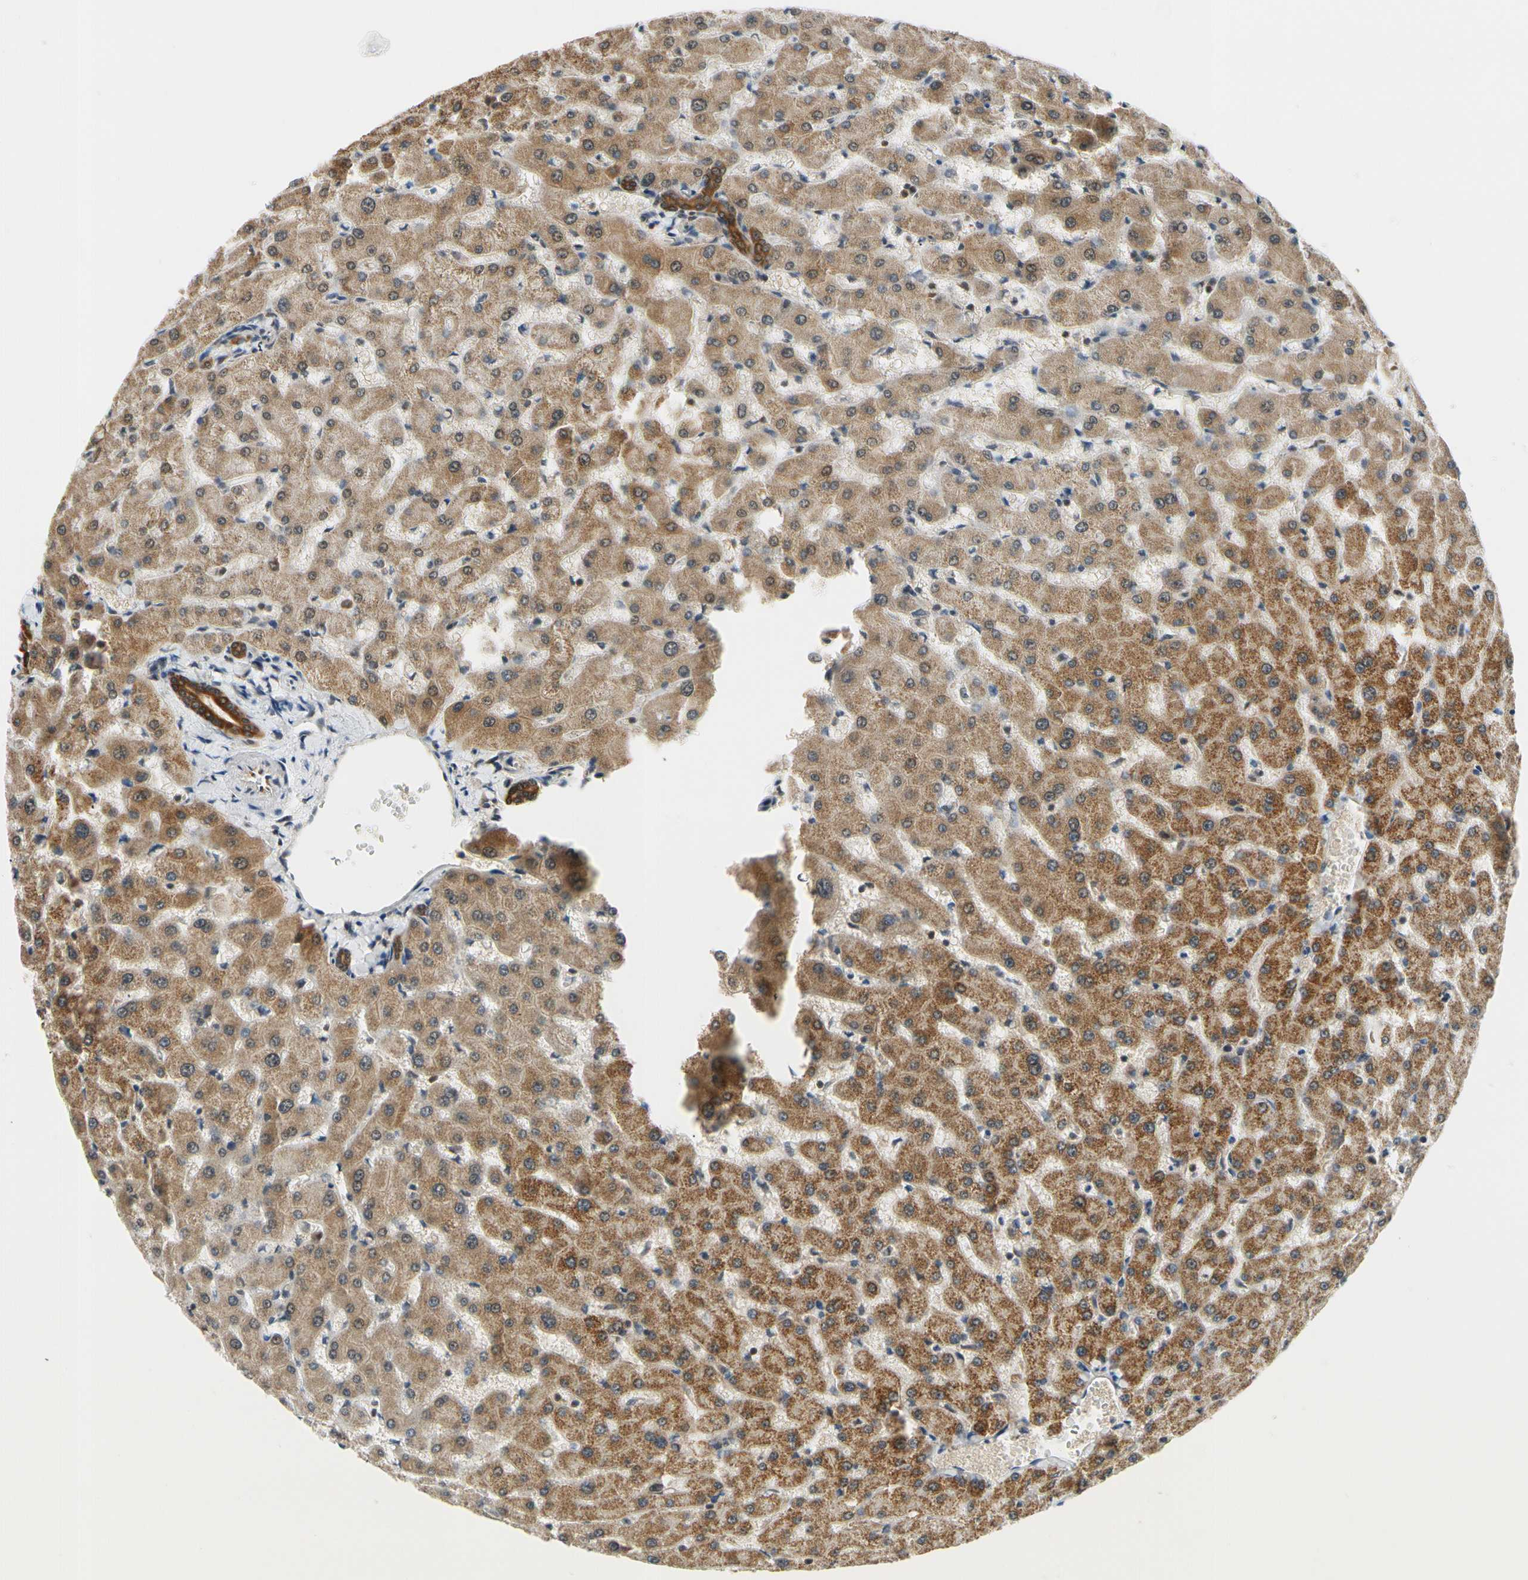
{"staining": {"intensity": "strong", "quantity": ">75%", "location": "cytoplasmic/membranous"}, "tissue": "liver", "cell_type": "Cholangiocytes", "image_type": "normal", "snomed": [{"axis": "morphology", "description": "Normal tissue, NOS"}, {"axis": "topography", "description": "Liver"}], "caption": "Liver stained with immunohistochemistry exhibits strong cytoplasmic/membranous staining in approximately >75% of cholangiocytes.", "gene": "TAF12", "patient": {"sex": "female", "age": 63}}